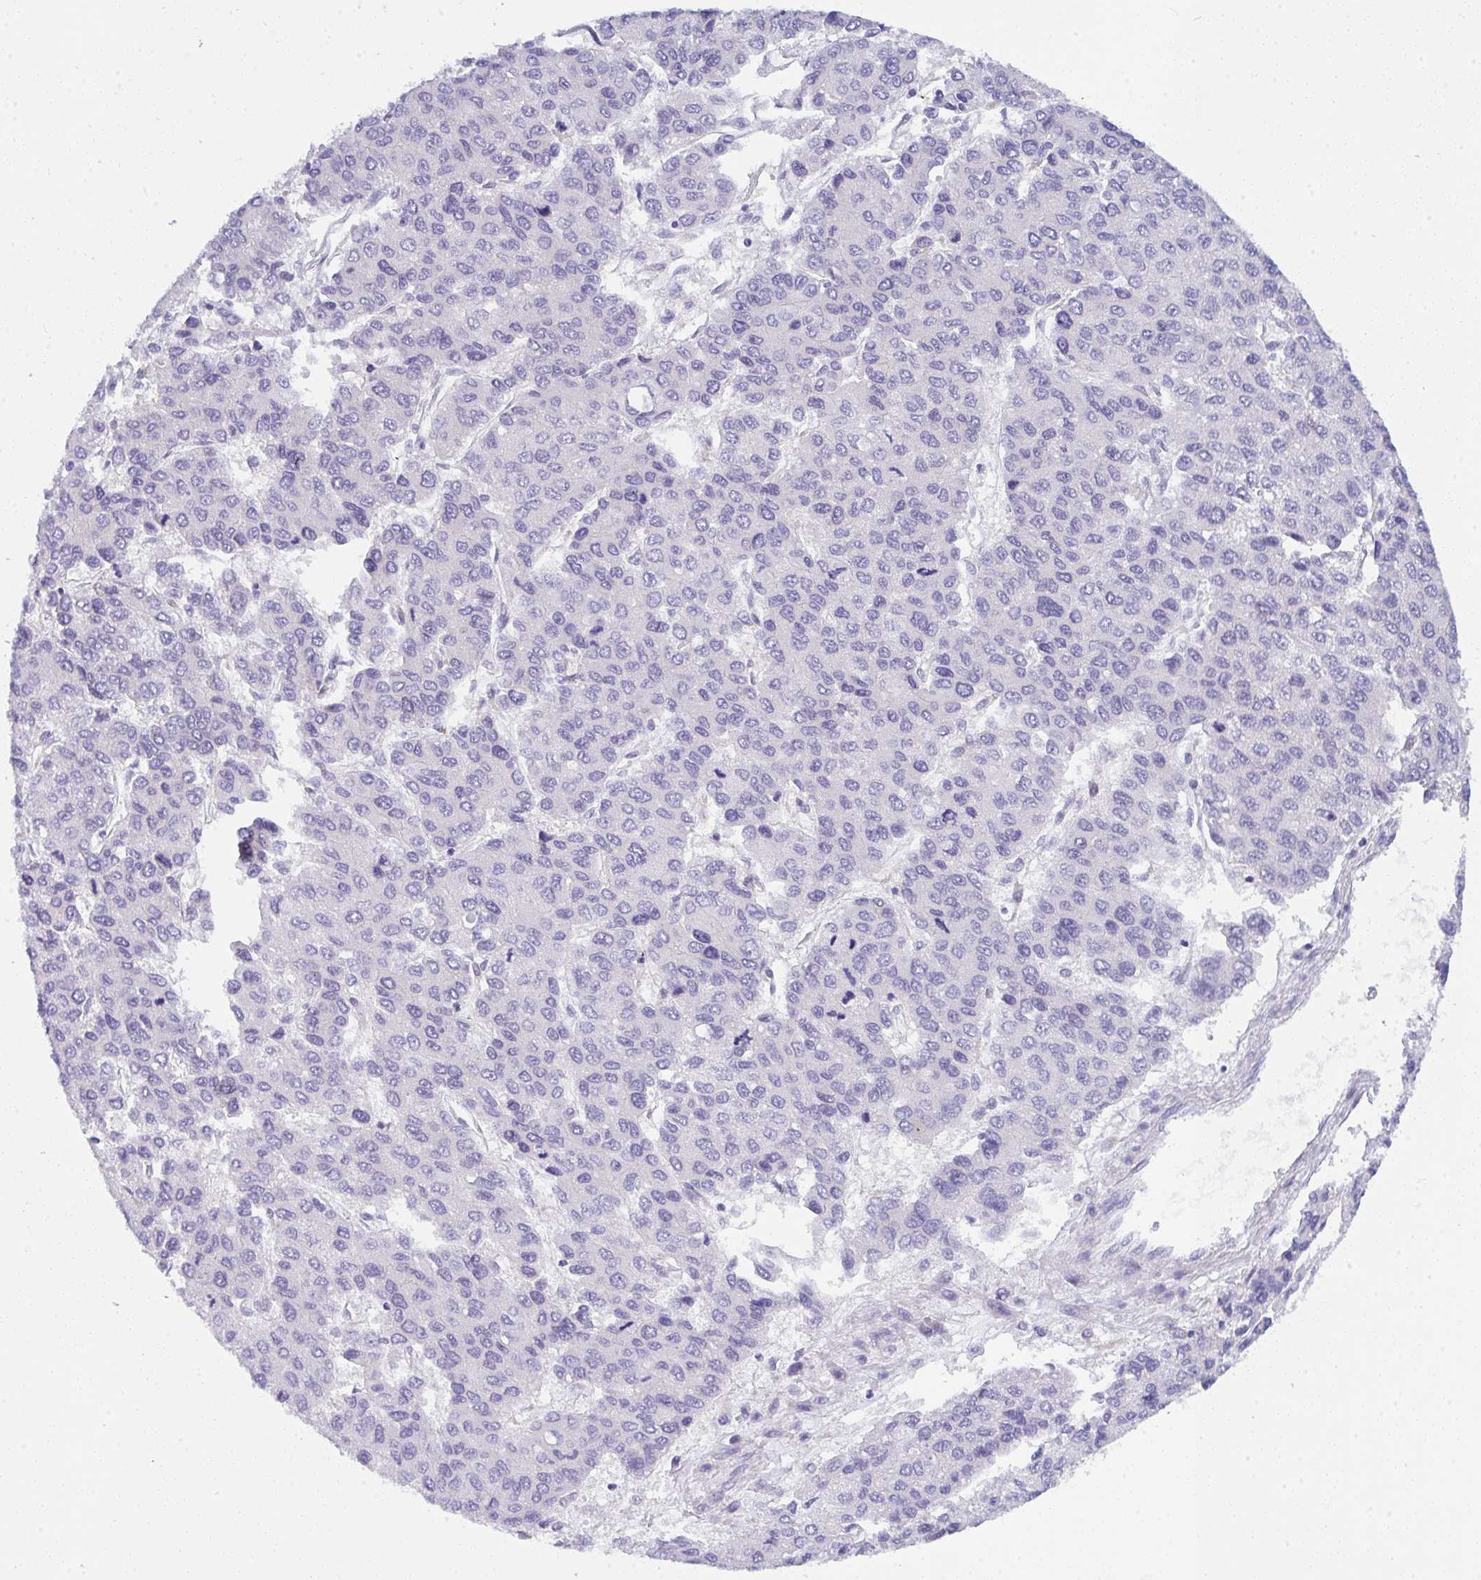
{"staining": {"intensity": "negative", "quantity": "none", "location": "none"}, "tissue": "liver cancer", "cell_type": "Tumor cells", "image_type": "cancer", "snomed": [{"axis": "morphology", "description": "Carcinoma, Hepatocellular, NOS"}, {"axis": "topography", "description": "Liver"}], "caption": "The IHC photomicrograph has no significant staining in tumor cells of liver cancer (hepatocellular carcinoma) tissue.", "gene": "GAB1", "patient": {"sex": "female", "age": 66}}